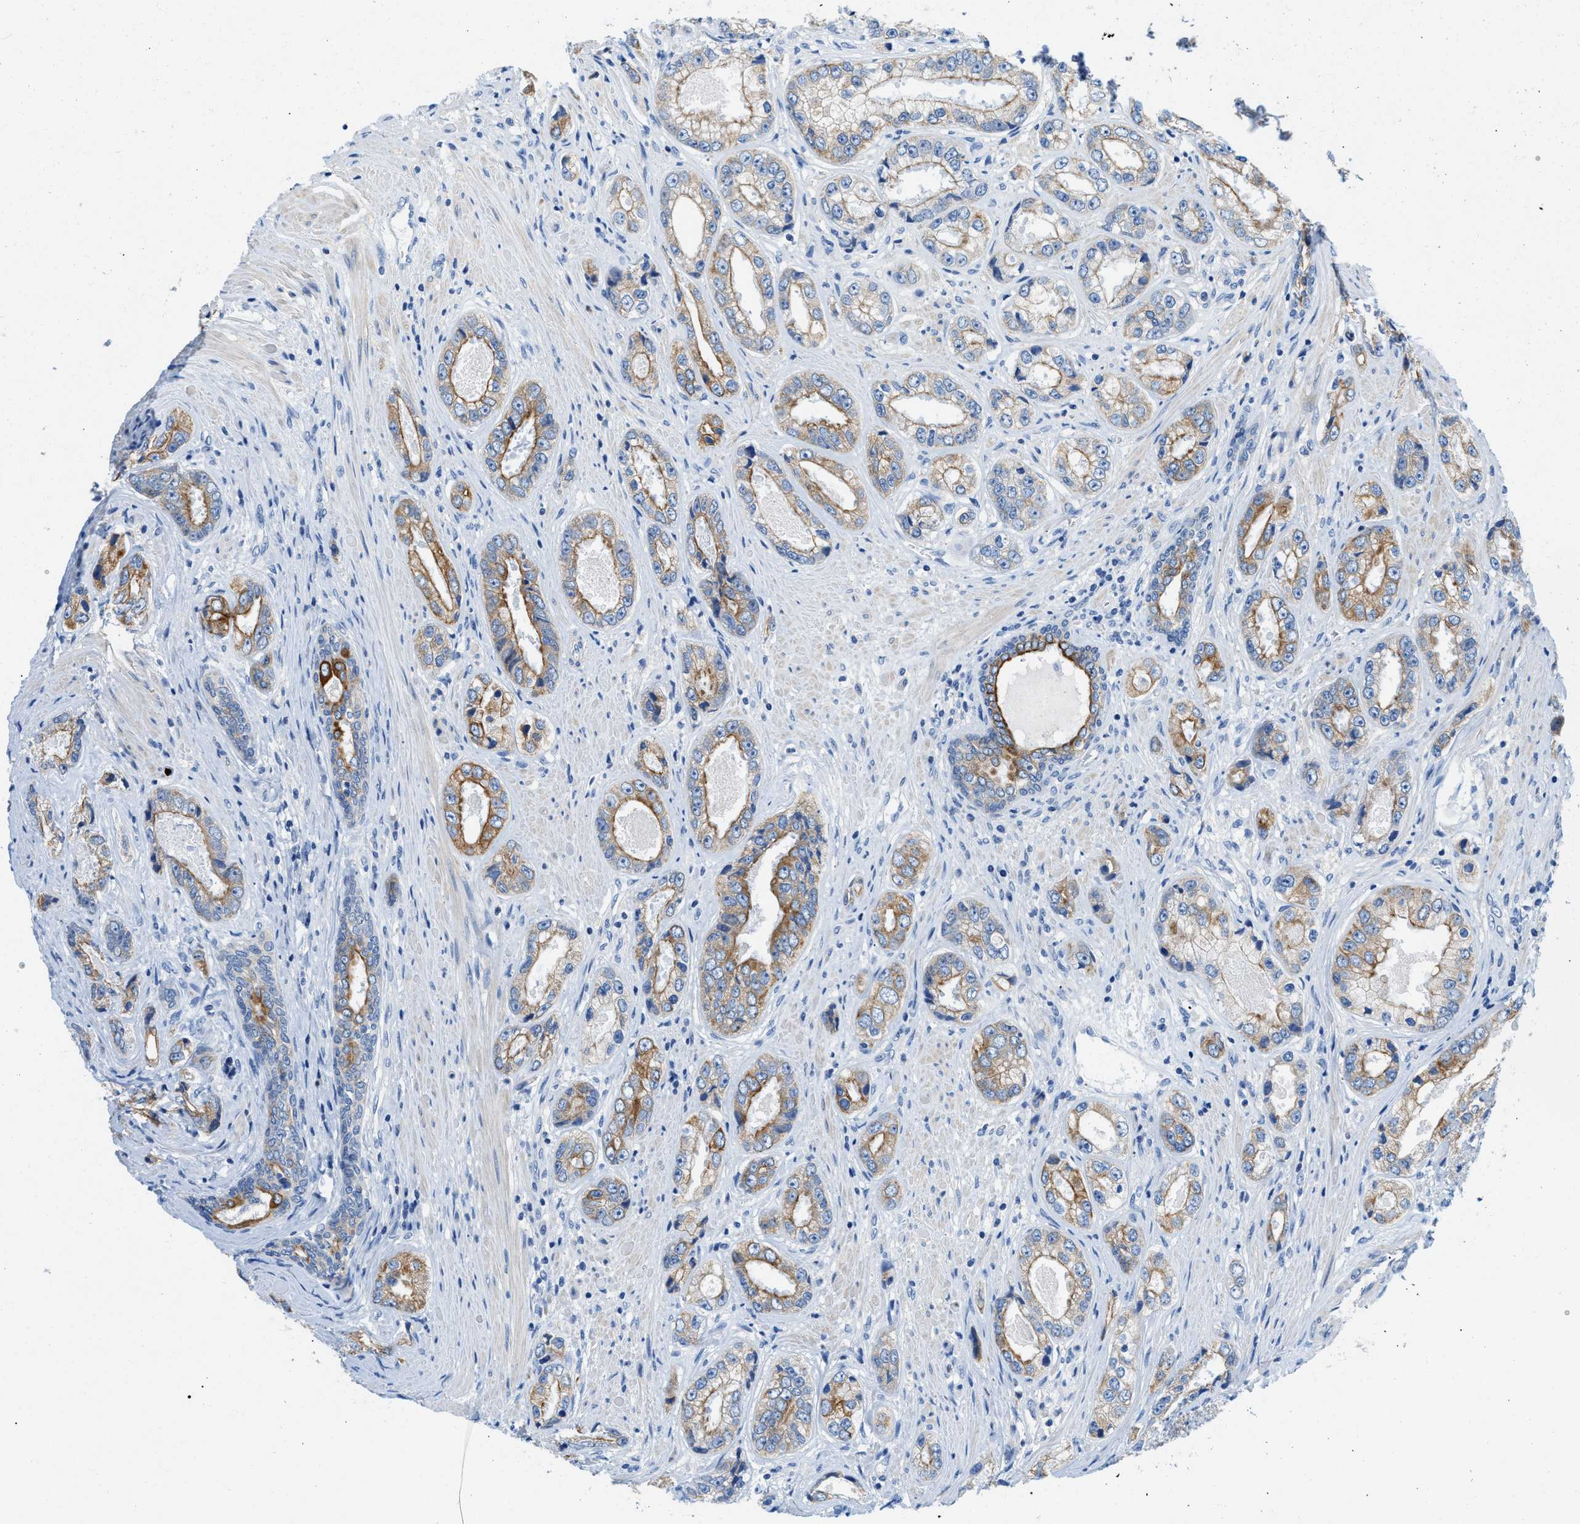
{"staining": {"intensity": "moderate", "quantity": "25%-75%", "location": "cytoplasmic/membranous"}, "tissue": "prostate cancer", "cell_type": "Tumor cells", "image_type": "cancer", "snomed": [{"axis": "morphology", "description": "Adenocarcinoma, High grade"}, {"axis": "topography", "description": "Prostate"}], "caption": "Moderate cytoplasmic/membranous positivity is identified in about 25%-75% of tumor cells in prostate high-grade adenocarcinoma.", "gene": "BPGM", "patient": {"sex": "male", "age": 61}}